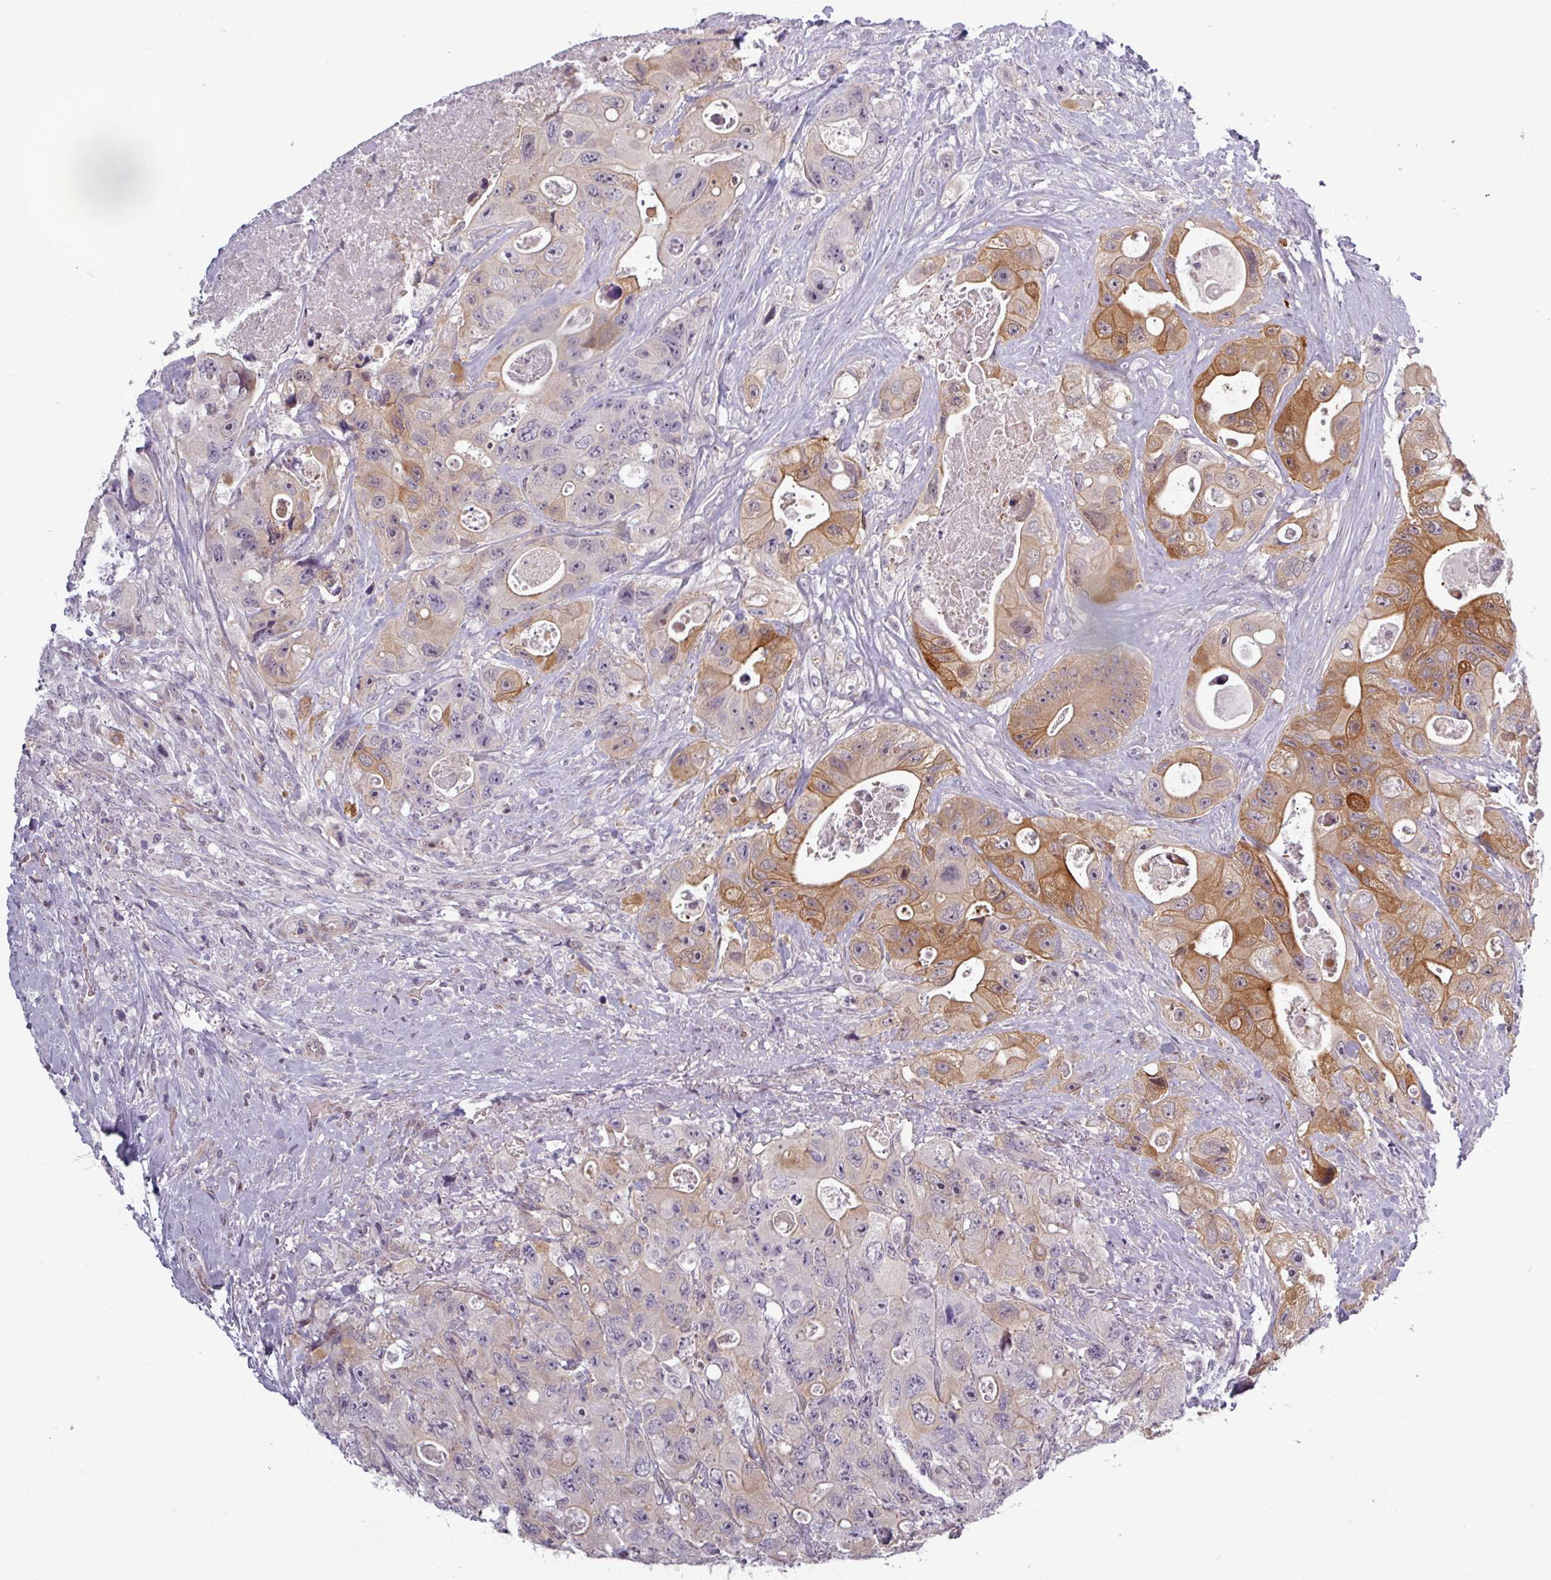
{"staining": {"intensity": "moderate", "quantity": "25%-75%", "location": "cytoplasmic/membranous"}, "tissue": "colorectal cancer", "cell_type": "Tumor cells", "image_type": "cancer", "snomed": [{"axis": "morphology", "description": "Adenocarcinoma, NOS"}, {"axis": "topography", "description": "Colon"}], "caption": "Adenocarcinoma (colorectal) stained for a protein (brown) demonstrates moderate cytoplasmic/membranous positive expression in approximately 25%-75% of tumor cells.", "gene": "PRAMEF12", "patient": {"sex": "female", "age": 46}}